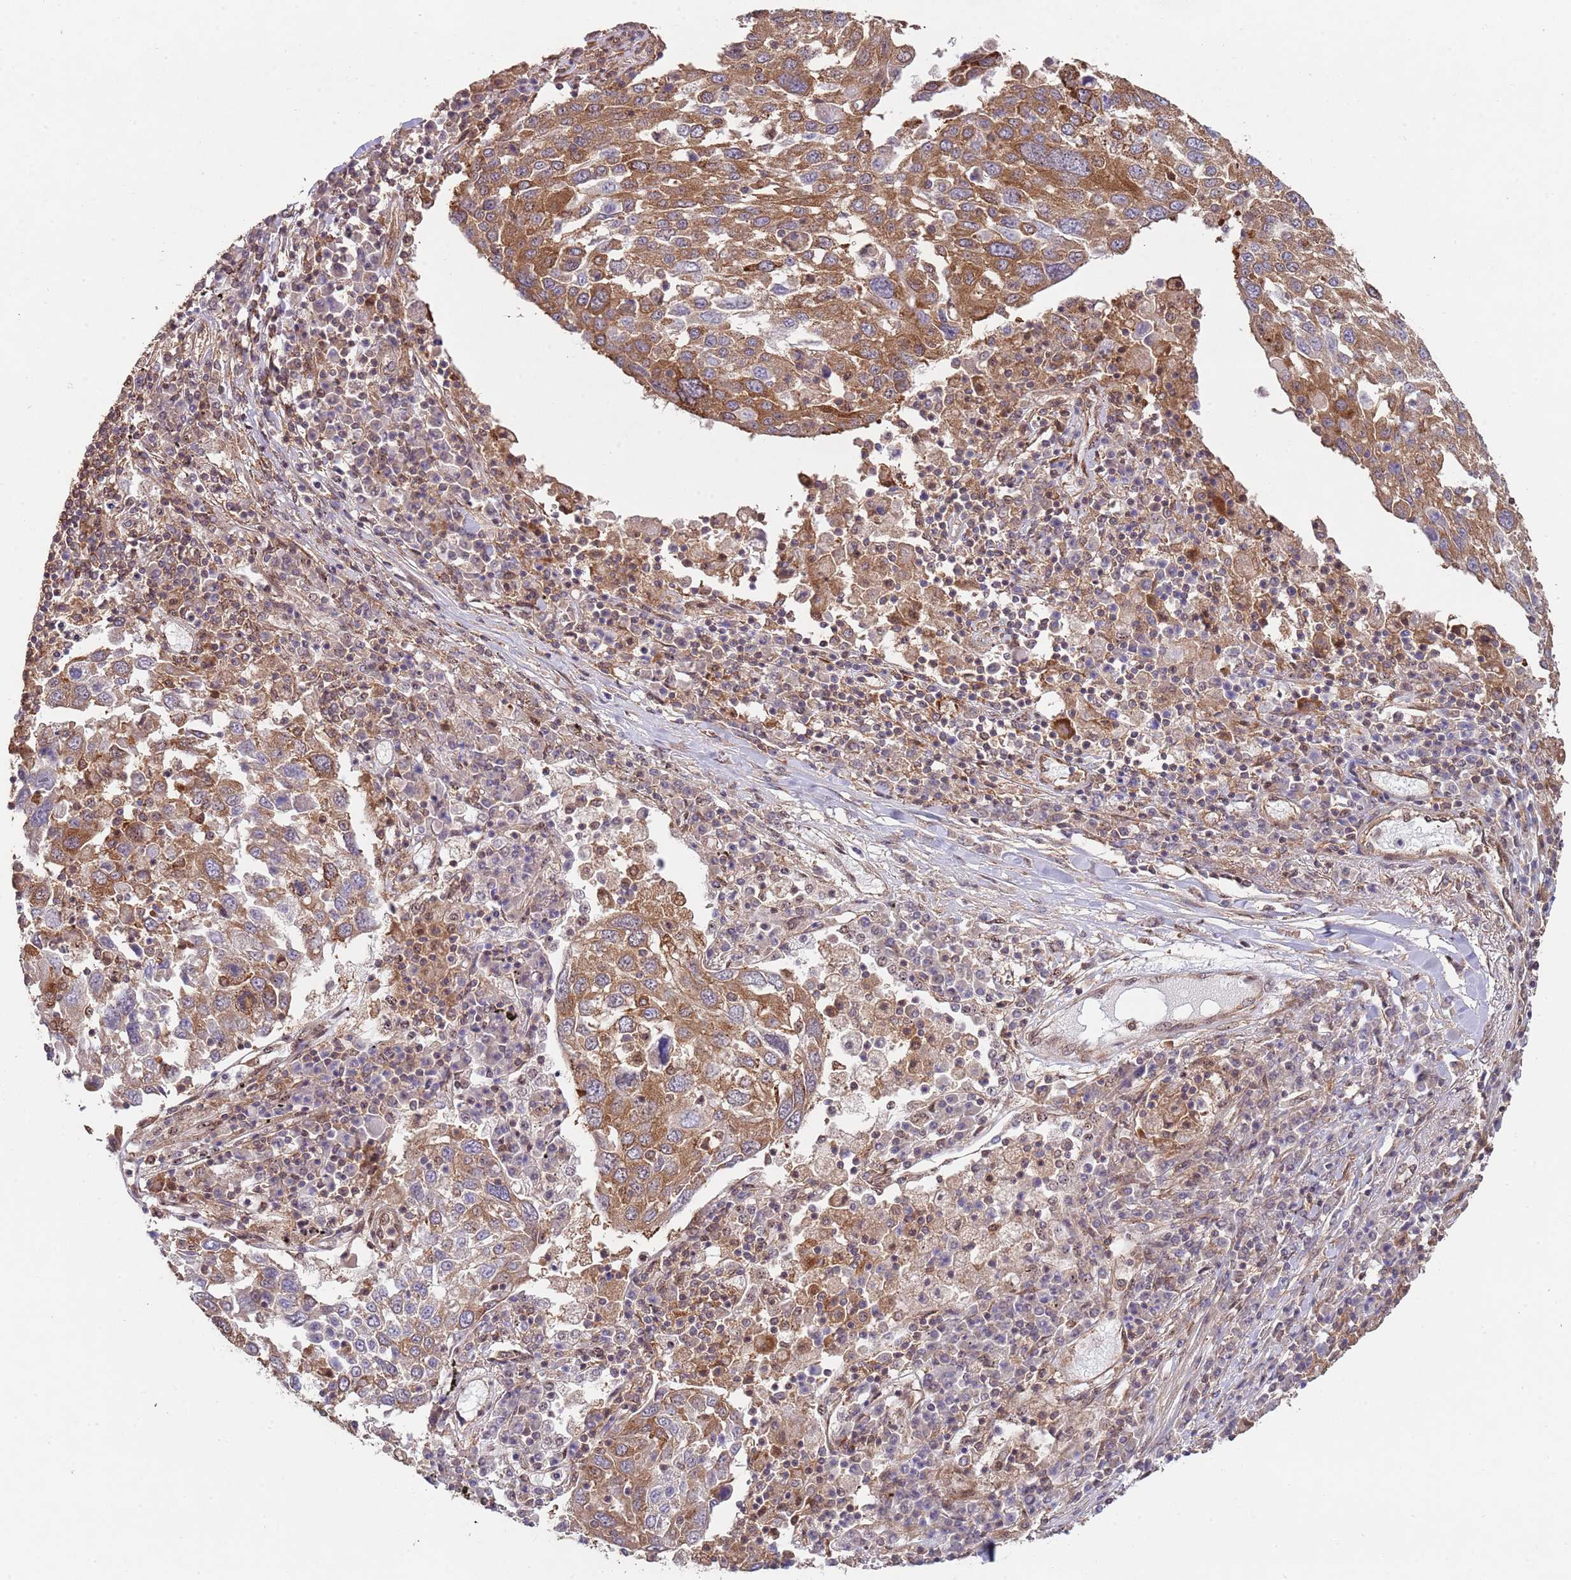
{"staining": {"intensity": "moderate", "quantity": ">75%", "location": "cytoplasmic/membranous"}, "tissue": "lung cancer", "cell_type": "Tumor cells", "image_type": "cancer", "snomed": [{"axis": "morphology", "description": "Squamous cell carcinoma, NOS"}, {"axis": "topography", "description": "Lung"}], "caption": "An IHC photomicrograph of tumor tissue is shown. Protein staining in brown labels moderate cytoplasmic/membranous positivity in lung cancer (squamous cell carcinoma) within tumor cells.", "gene": "RNF19B", "patient": {"sex": "male", "age": 65}}